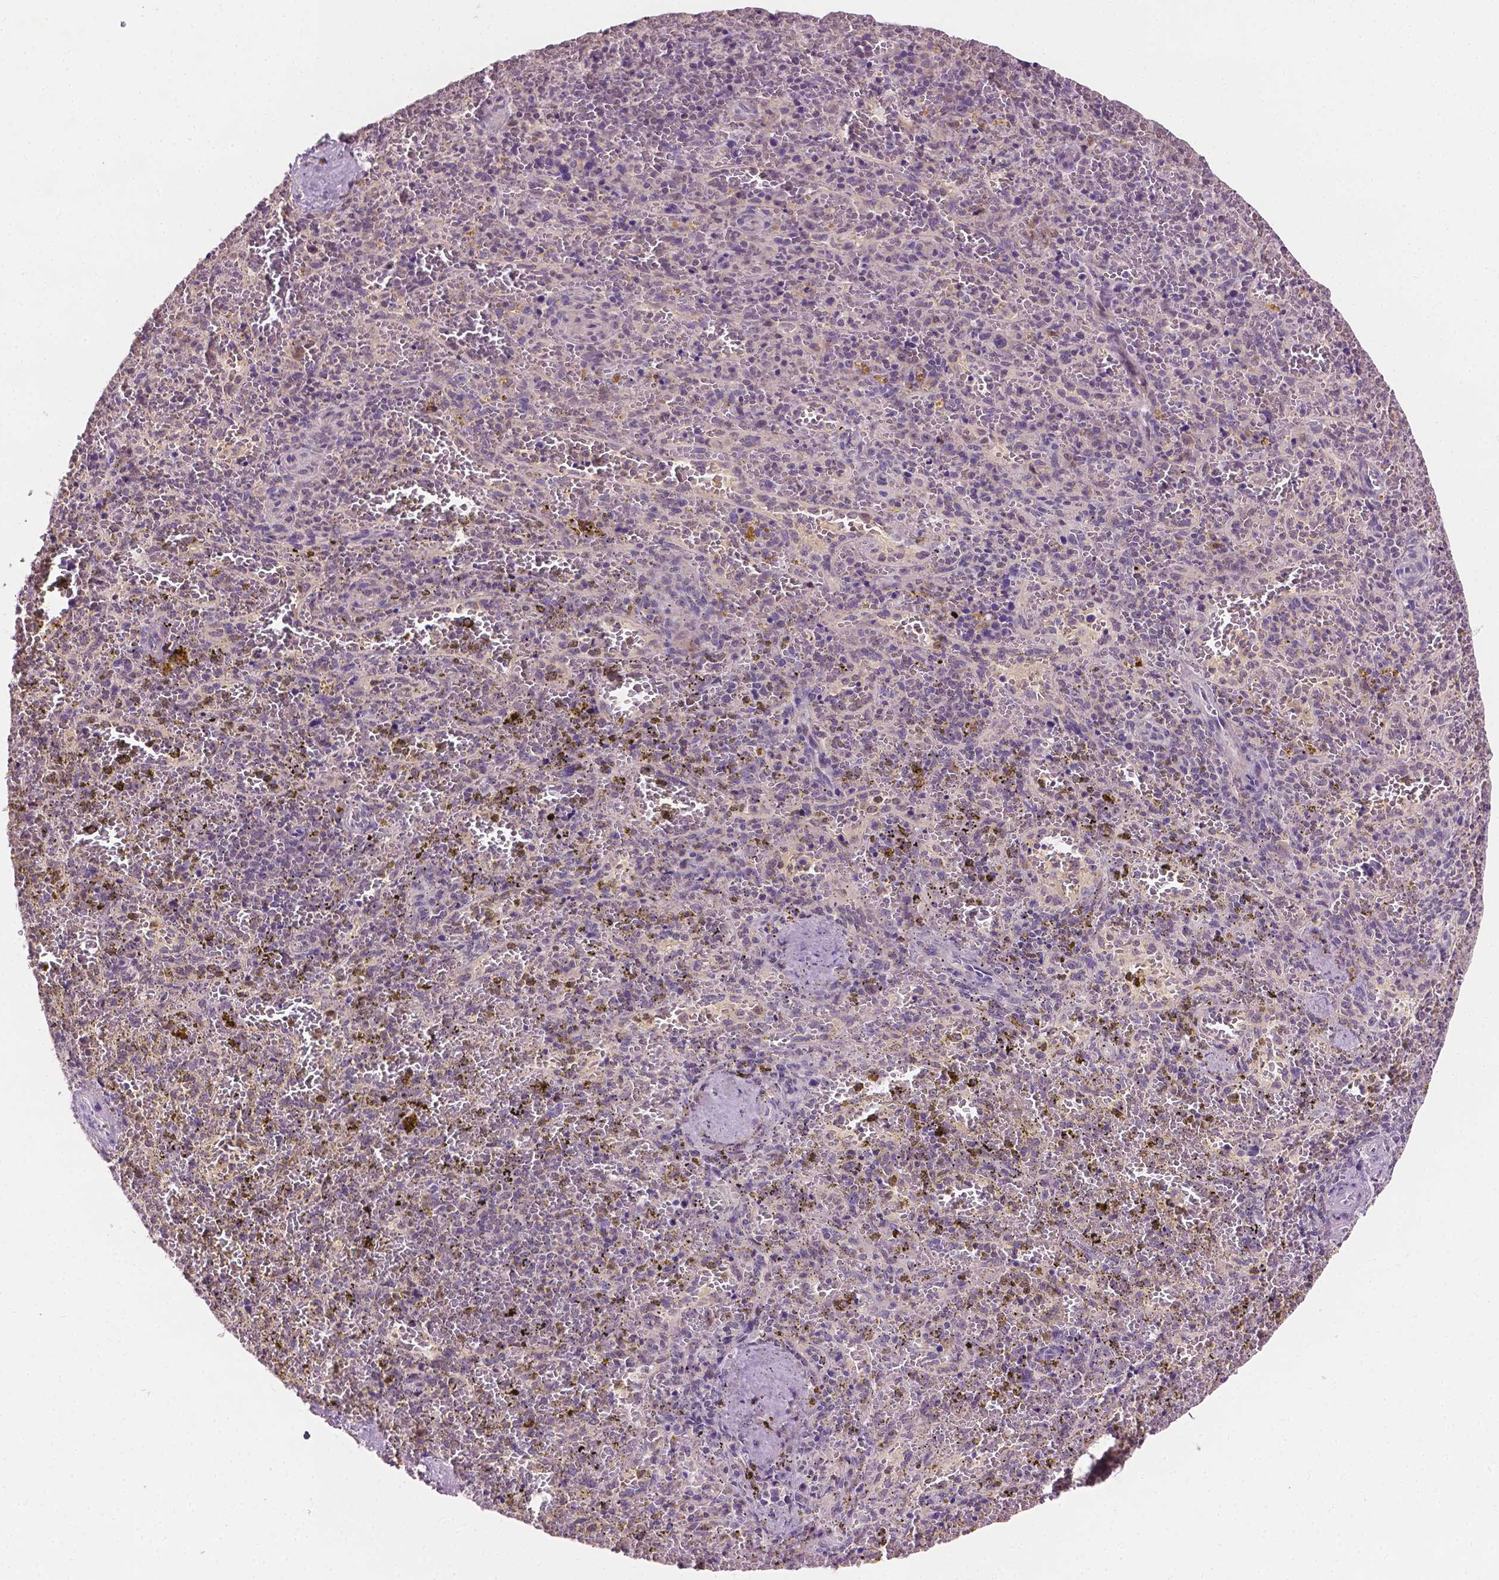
{"staining": {"intensity": "negative", "quantity": "none", "location": "none"}, "tissue": "spleen", "cell_type": "Cells in red pulp", "image_type": "normal", "snomed": [{"axis": "morphology", "description": "Normal tissue, NOS"}, {"axis": "topography", "description": "Spleen"}], "caption": "This is a image of immunohistochemistry staining of normal spleen, which shows no staining in cells in red pulp.", "gene": "MROH6", "patient": {"sex": "female", "age": 50}}